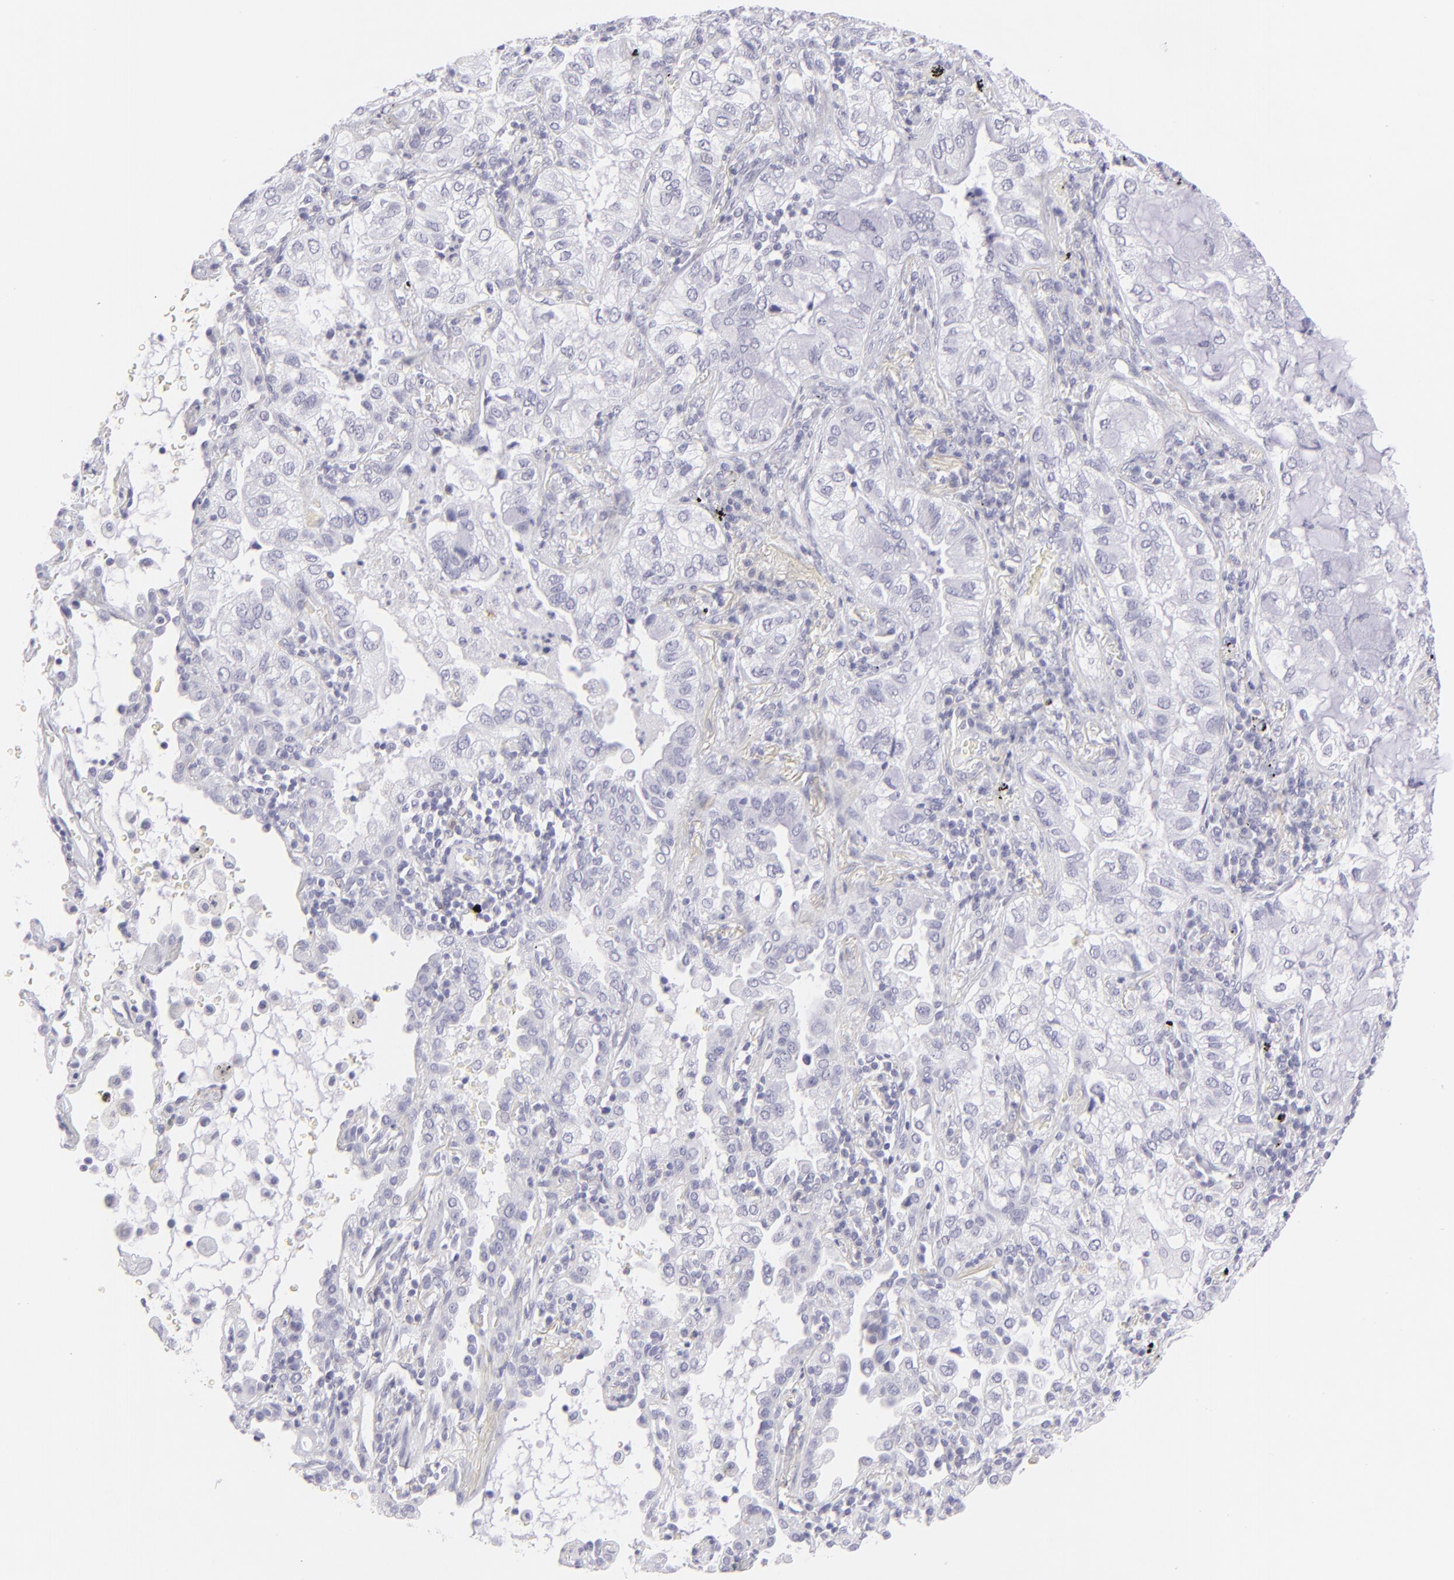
{"staining": {"intensity": "negative", "quantity": "none", "location": "none"}, "tissue": "lung cancer", "cell_type": "Tumor cells", "image_type": "cancer", "snomed": [{"axis": "morphology", "description": "Adenocarcinoma, NOS"}, {"axis": "topography", "description": "Lung"}], "caption": "Immunohistochemical staining of adenocarcinoma (lung) exhibits no significant staining in tumor cells.", "gene": "FCER2", "patient": {"sex": "female", "age": 50}}